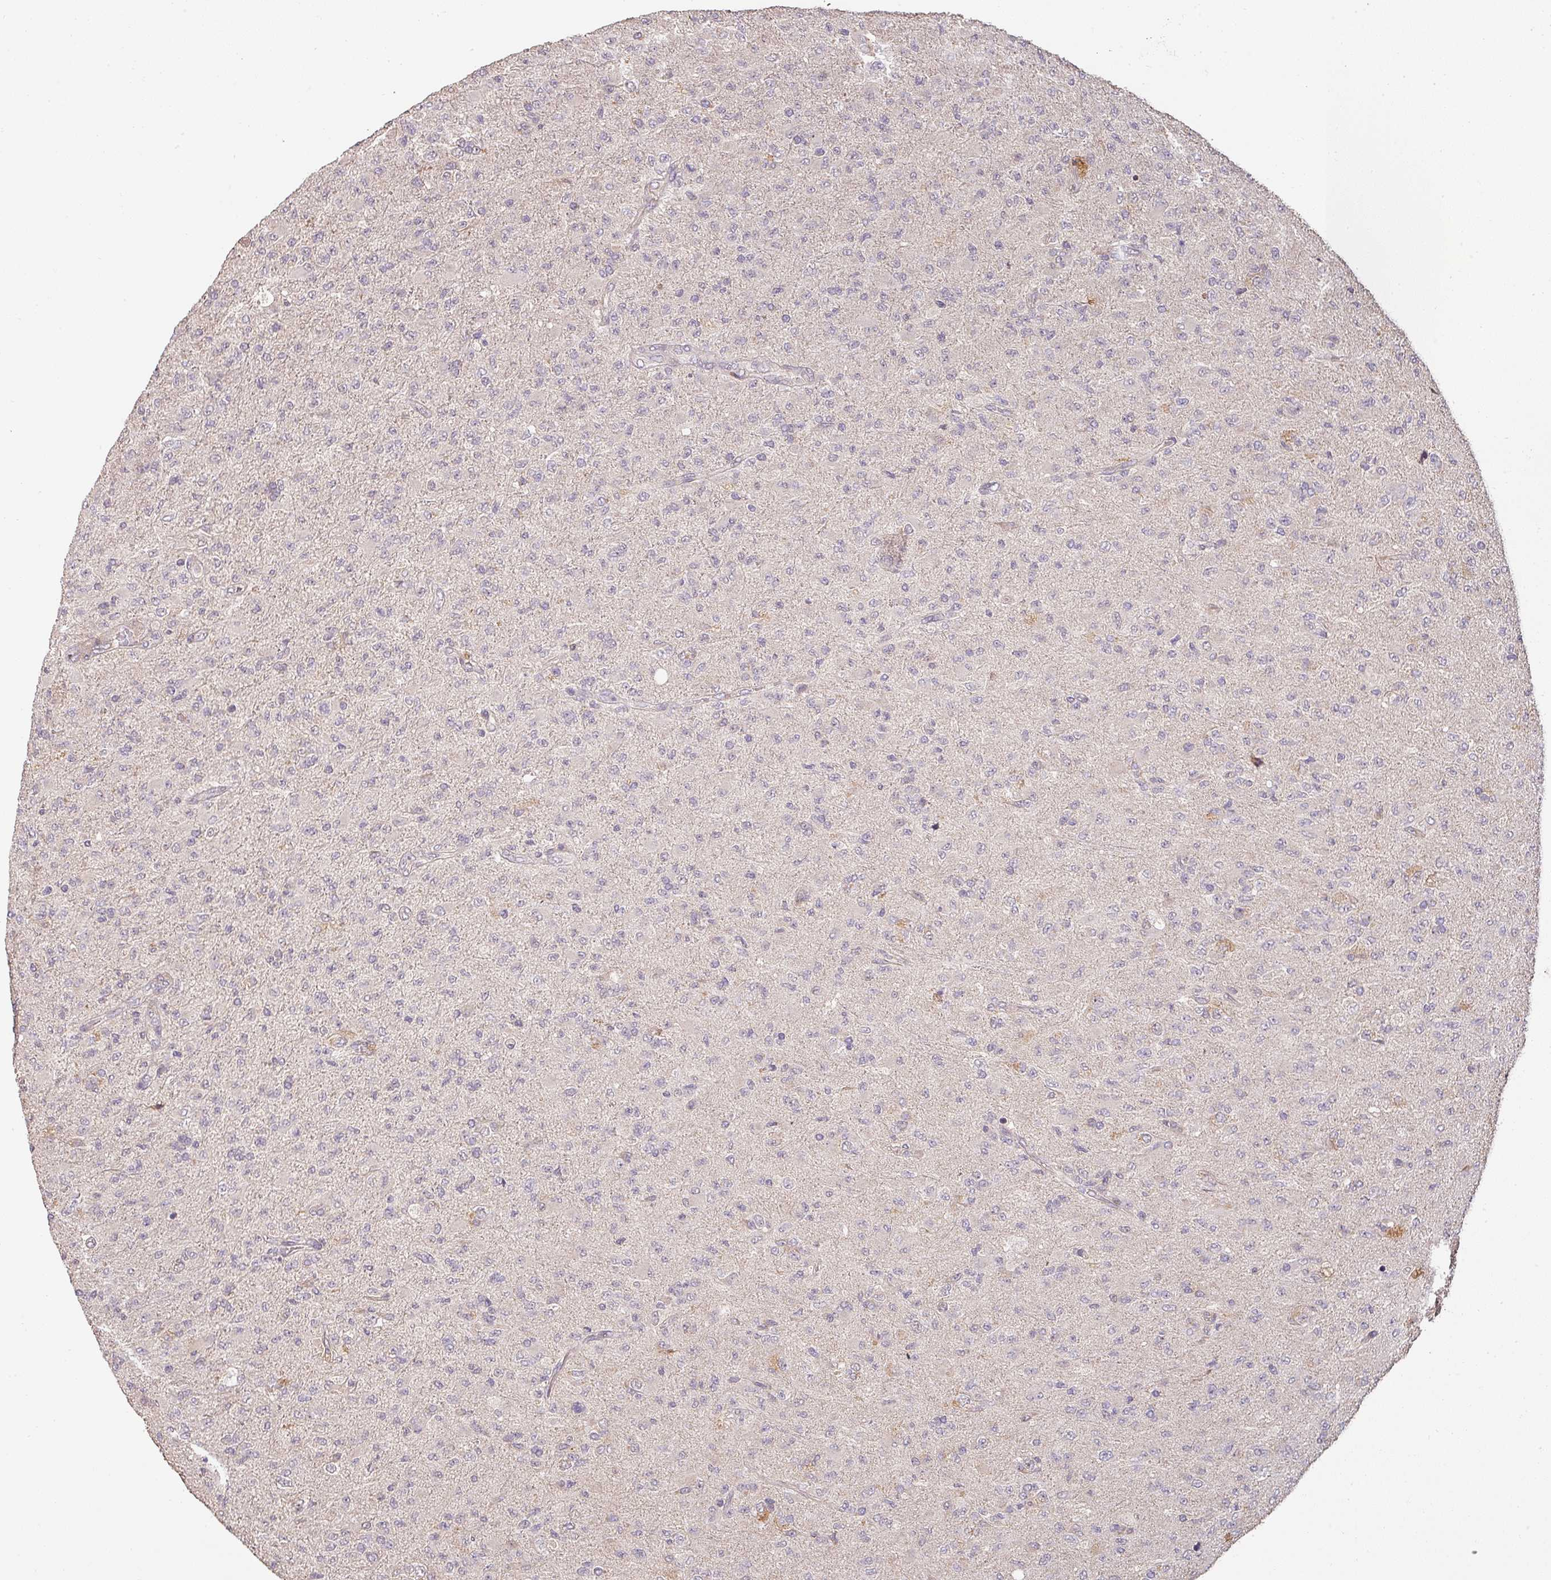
{"staining": {"intensity": "negative", "quantity": "none", "location": "none"}, "tissue": "glioma", "cell_type": "Tumor cells", "image_type": "cancer", "snomed": [{"axis": "morphology", "description": "Glioma, malignant, Low grade"}, {"axis": "topography", "description": "Brain"}], "caption": "This photomicrograph is of malignant glioma (low-grade) stained with immunohistochemistry (IHC) to label a protein in brown with the nuclei are counter-stained blue. There is no expression in tumor cells.", "gene": "BPIFB3", "patient": {"sex": "male", "age": 65}}